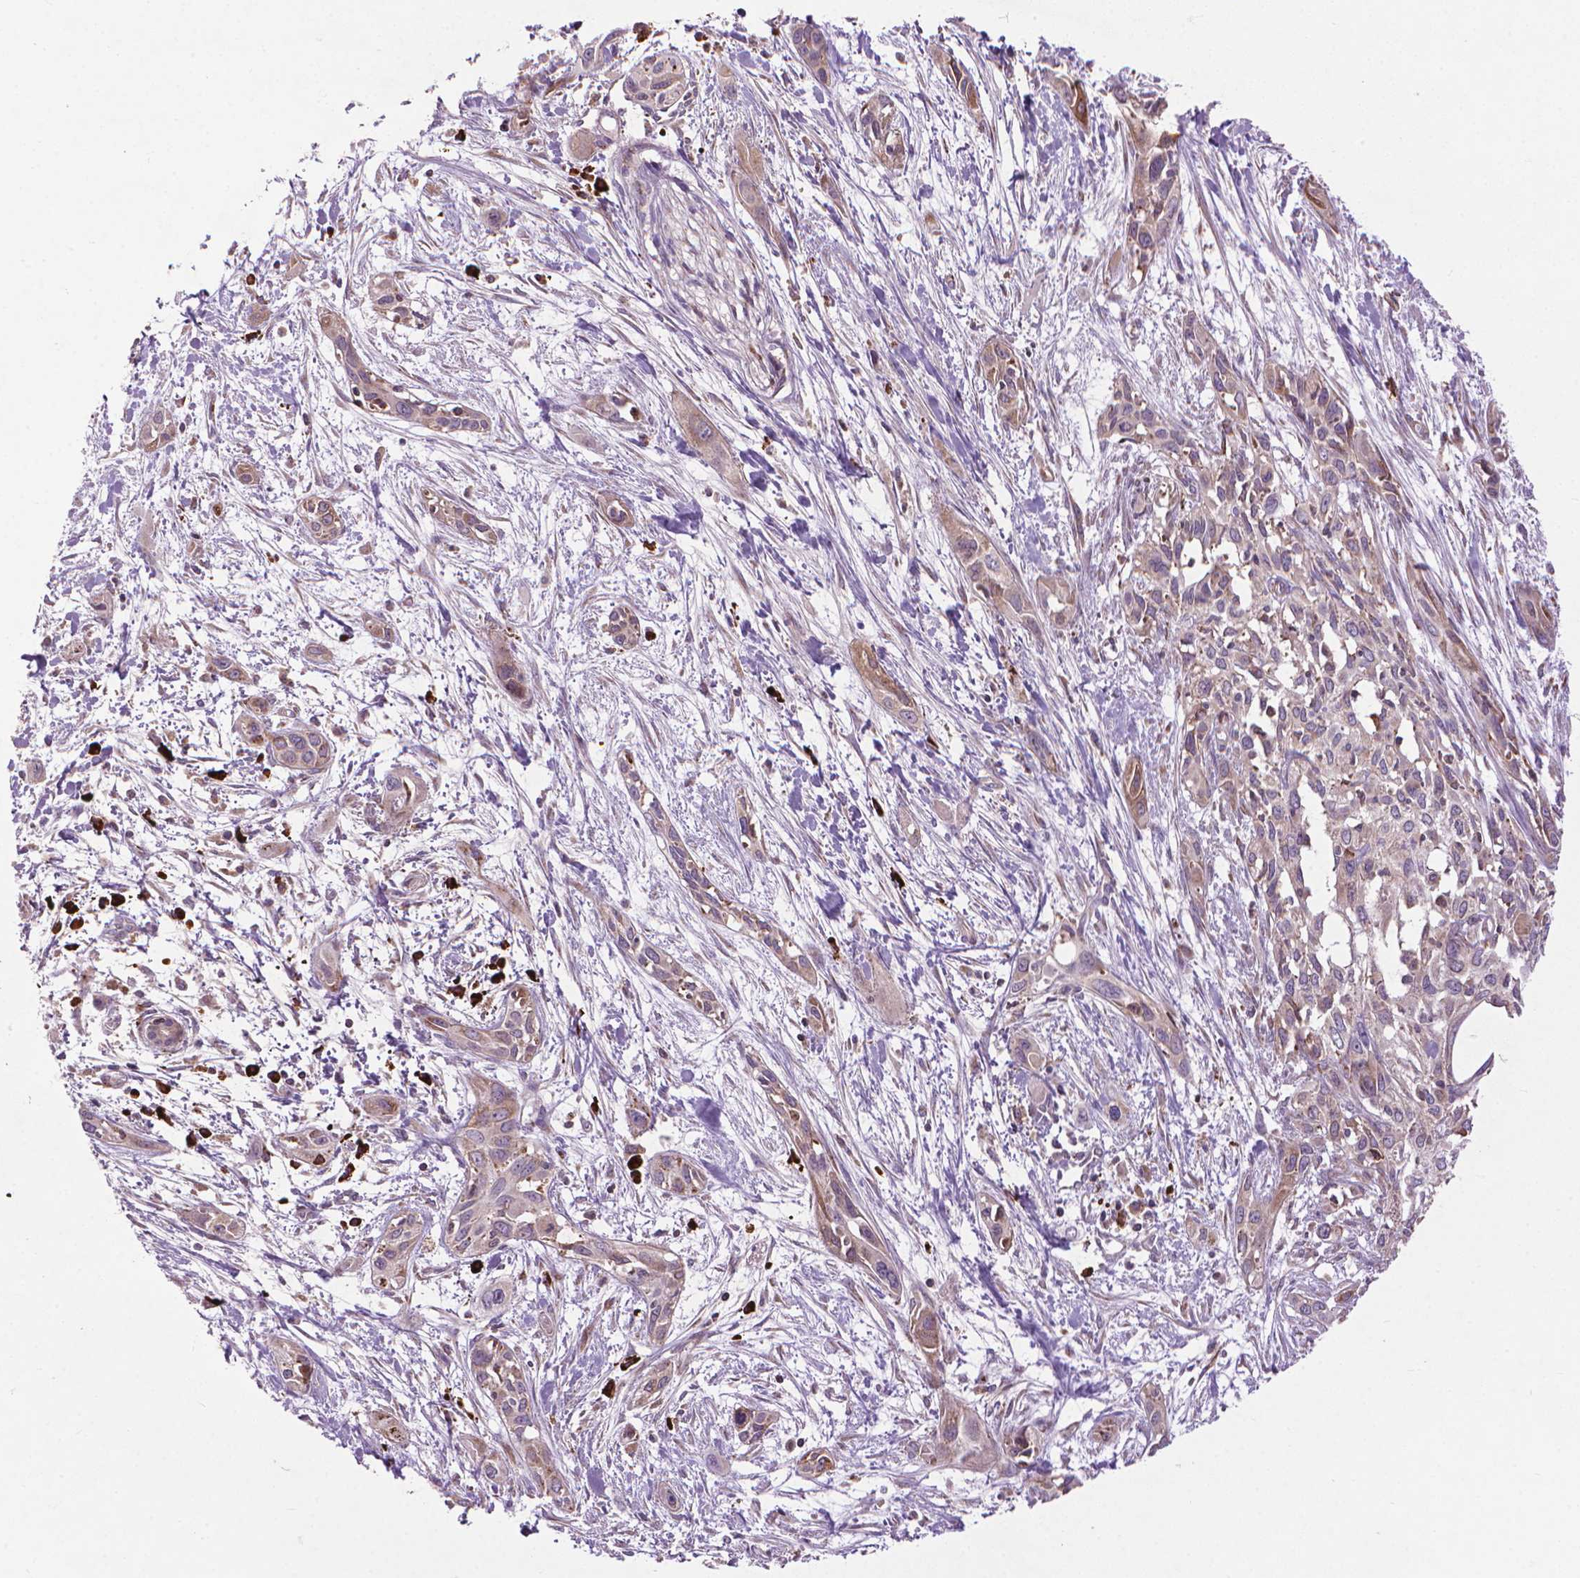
{"staining": {"intensity": "weak", "quantity": "<25%", "location": "cytoplasmic/membranous"}, "tissue": "pancreatic cancer", "cell_type": "Tumor cells", "image_type": "cancer", "snomed": [{"axis": "morphology", "description": "Adenocarcinoma, NOS"}, {"axis": "topography", "description": "Pancreas"}], "caption": "An IHC micrograph of pancreatic cancer (adenocarcinoma) is shown. There is no staining in tumor cells of pancreatic cancer (adenocarcinoma). (Immunohistochemistry (ihc), brightfield microscopy, high magnification).", "gene": "MYH14", "patient": {"sex": "female", "age": 55}}